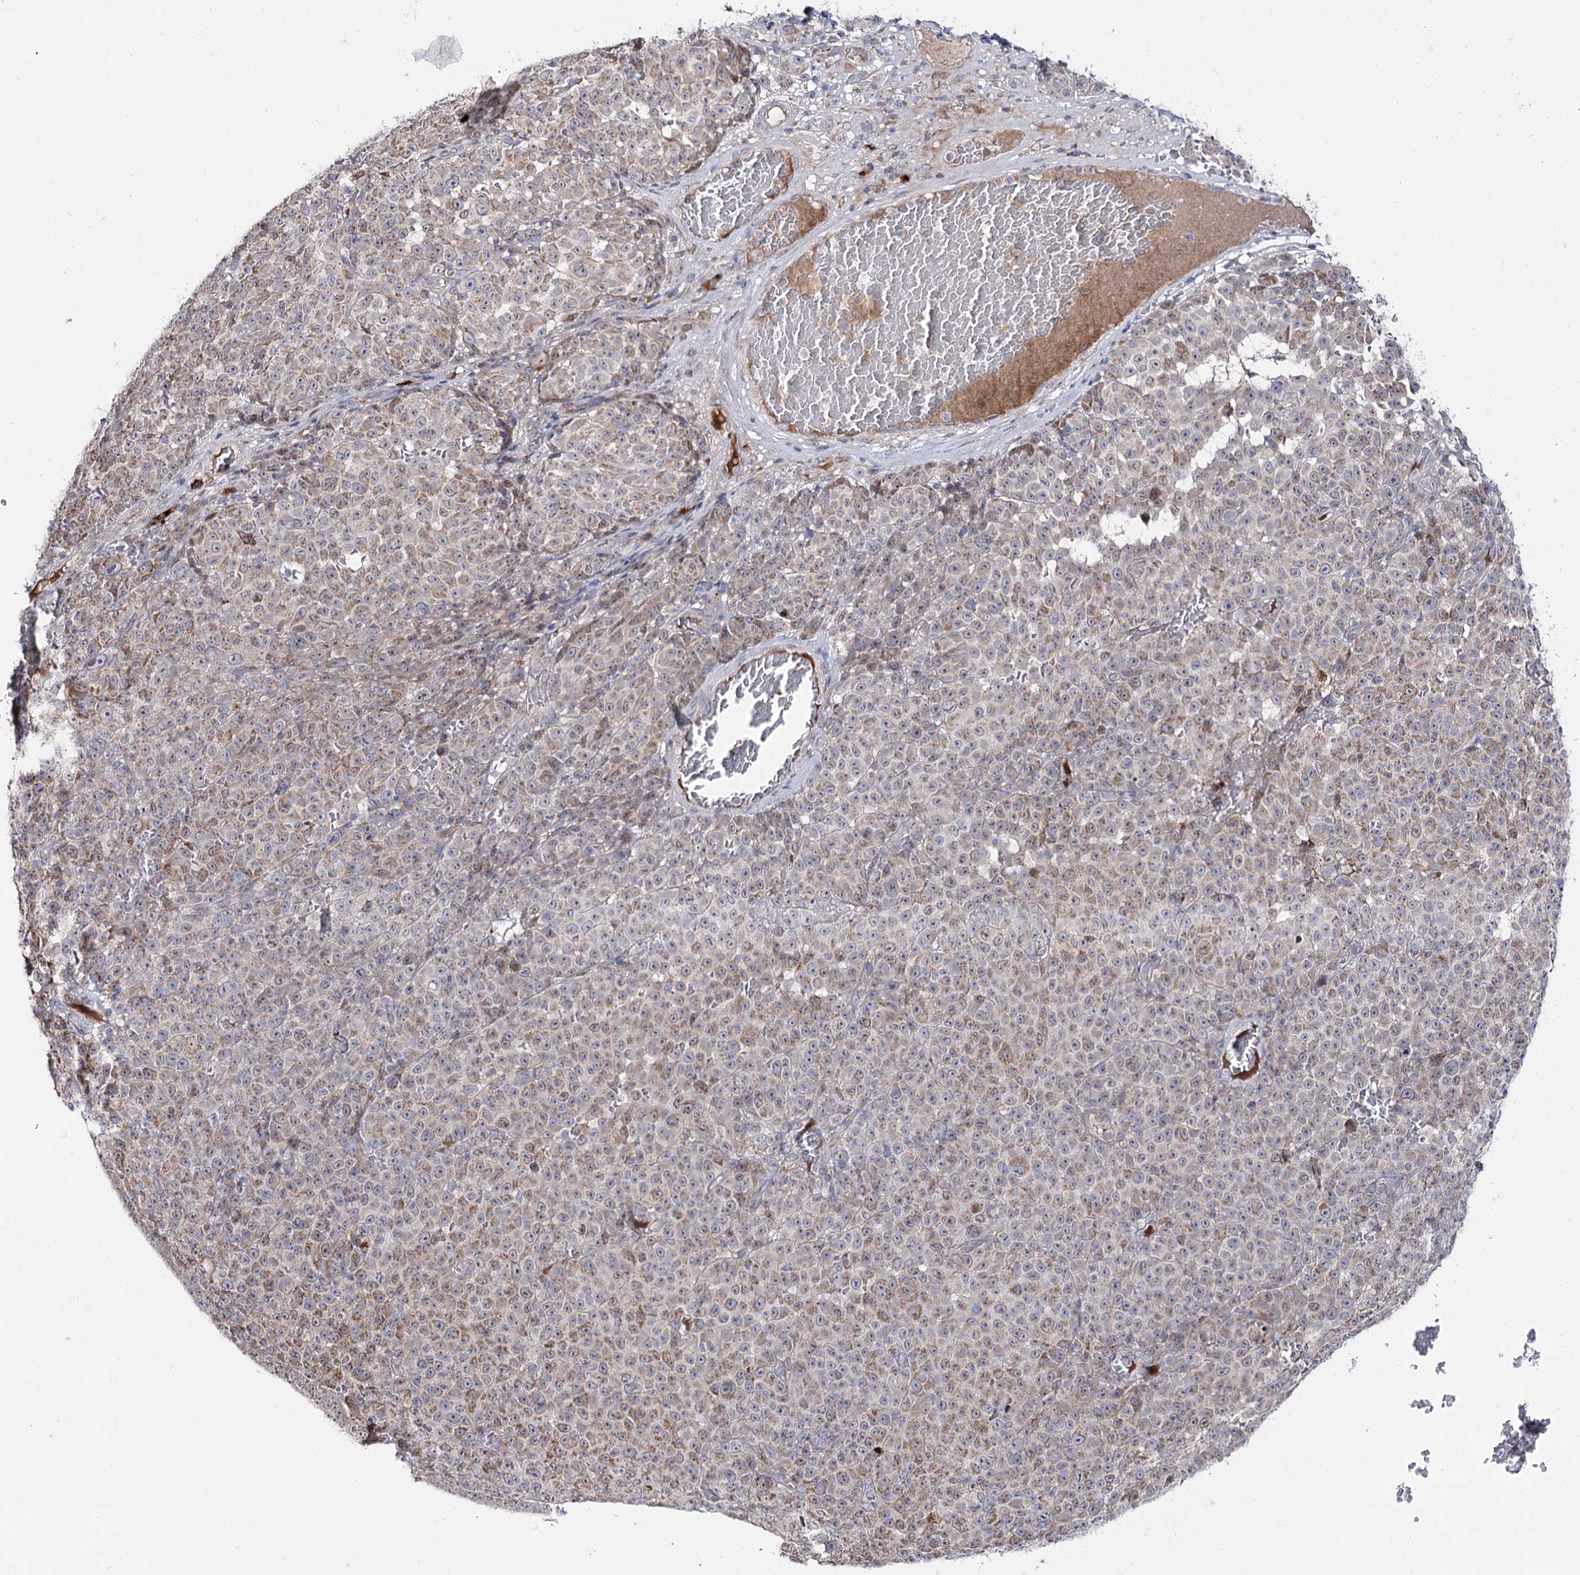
{"staining": {"intensity": "weak", "quantity": "25%-75%", "location": "cytoplasmic/membranous"}, "tissue": "melanoma", "cell_type": "Tumor cells", "image_type": "cancer", "snomed": [{"axis": "morphology", "description": "Malignant melanoma, NOS"}, {"axis": "topography", "description": "Skin"}], "caption": "A high-resolution photomicrograph shows immunohistochemistry staining of melanoma, which displays weak cytoplasmic/membranous staining in about 25%-75% of tumor cells.", "gene": "C11orf80", "patient": {"sex": "female", "age": 82}}